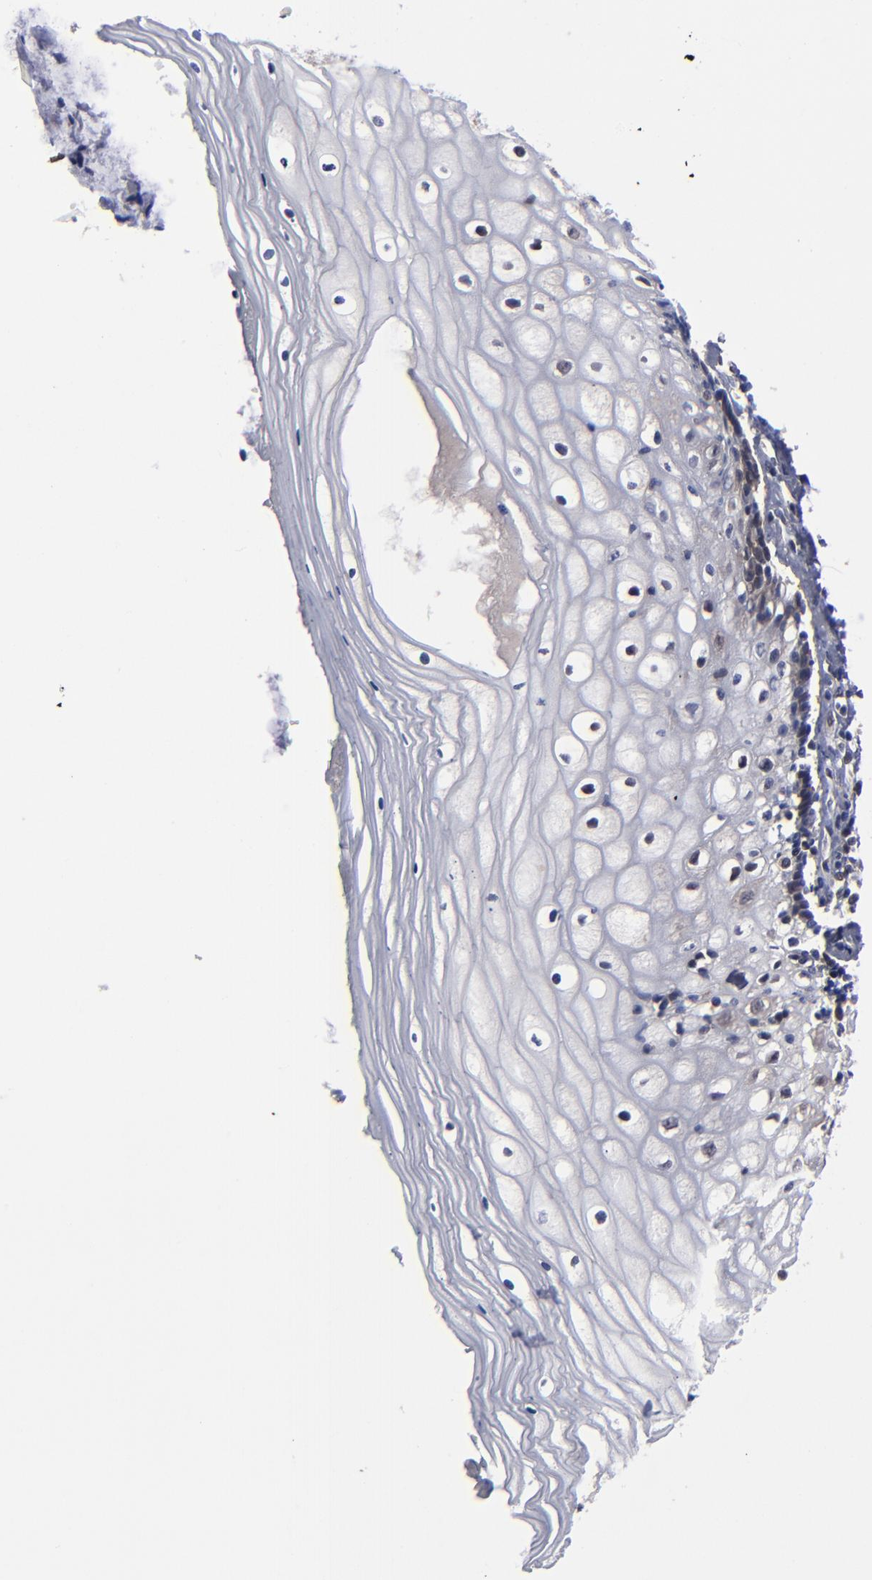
{"staining": {"intensity": "moderate", "quantity": "<25%", "location": "cytoplasmic/membranous"}, "tissue": "vagina", "cell_type": "Squamous epithelial cells", "image_type": "normal", "snomed": [{"axis": "morphology", "description": "Normal tissue, NOS"}, {"axis": "topography", "description": "Vagina"}], "caption": "Immunohistochemical staining of unremarkable human vagina shows low levels of moderate cytoplasmic/membranous staining in about <25% of squamous epithelial cells. Immunohistochemistry stains the protein in brown and the nuclei are stained blue.", "gene": "ALG13", "patient": {"sex": "female", "age": 46}}